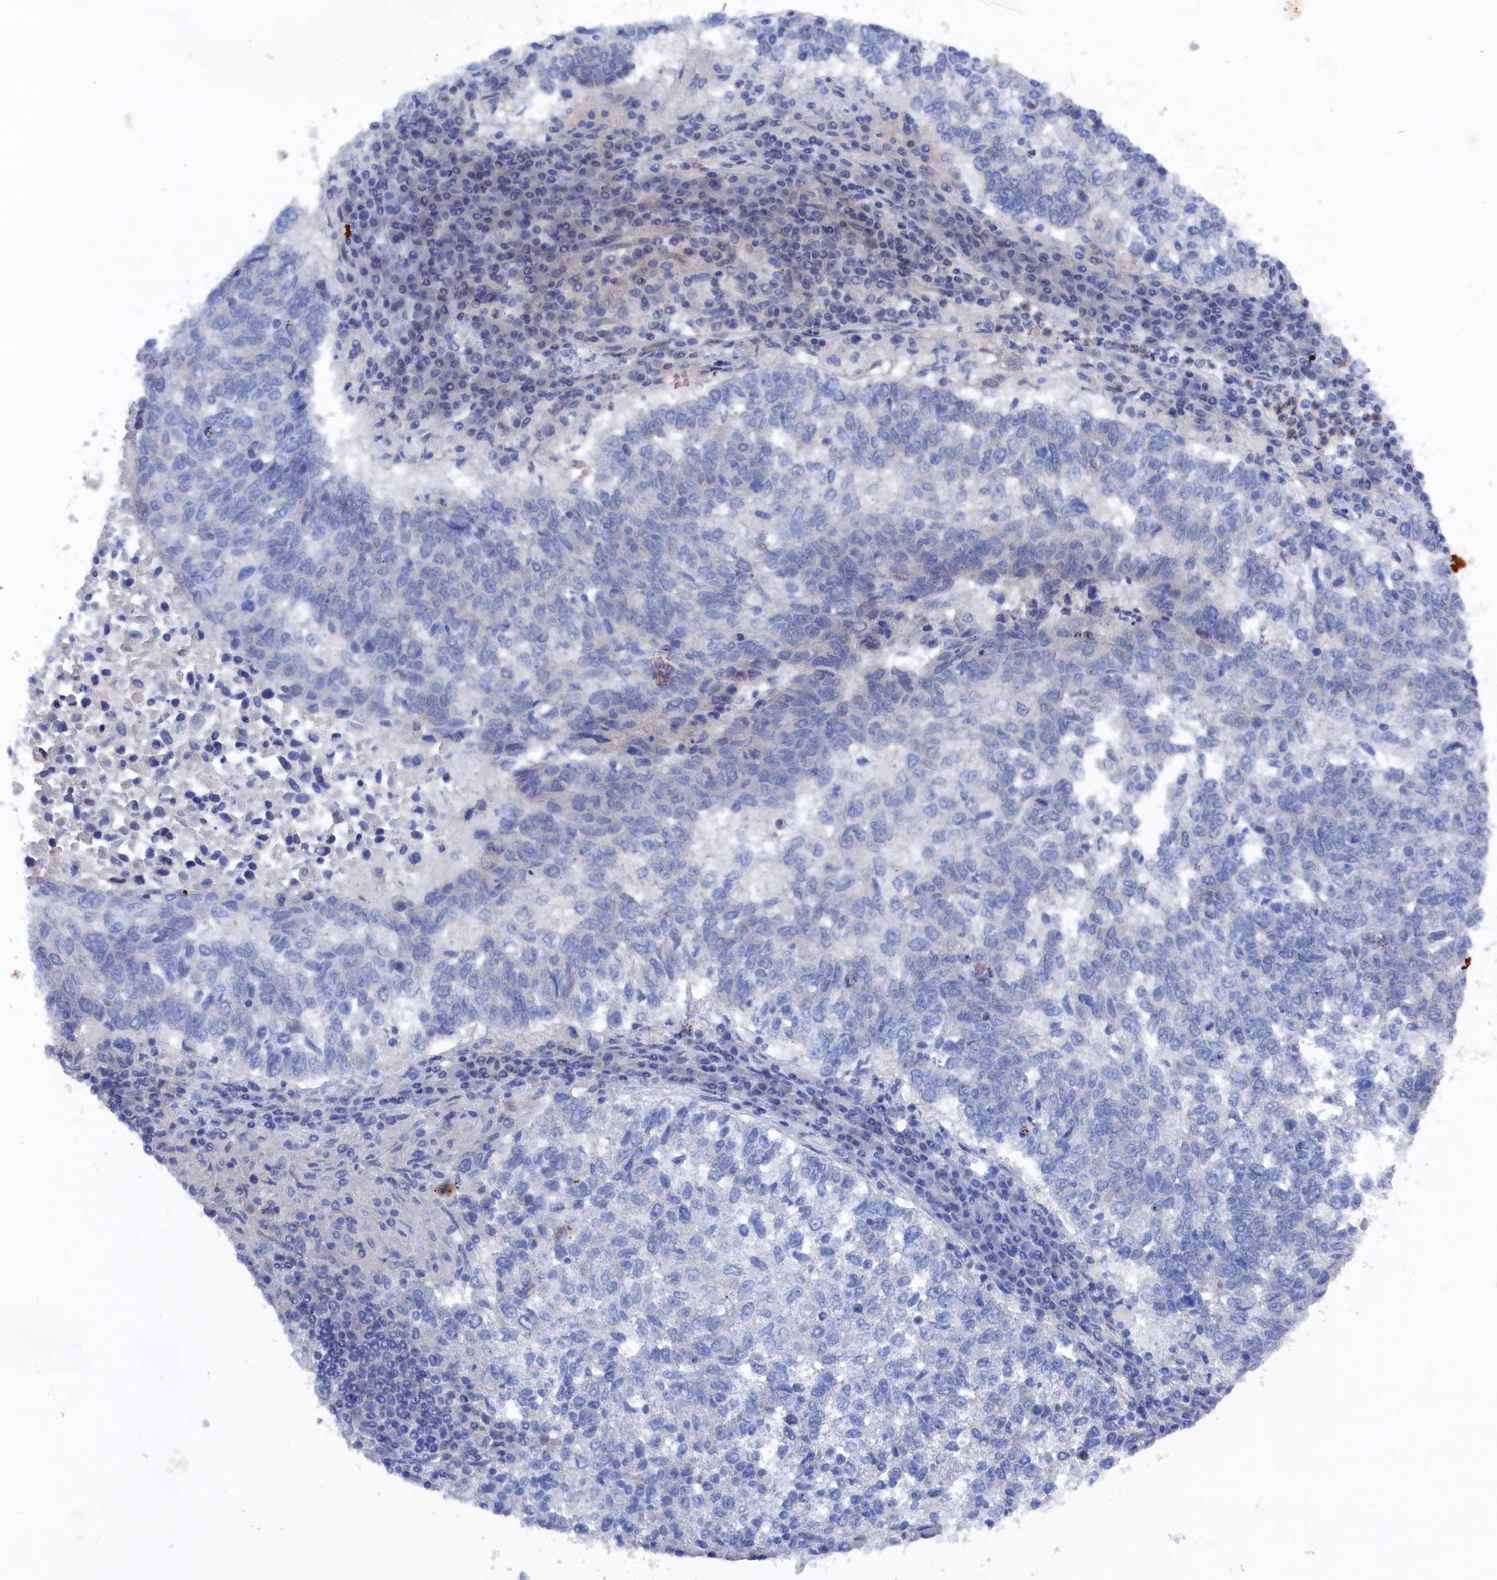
{"staining": {"intensity": "negative", "quantity": "none", "location": "none"}, "tissue": "lung cancer", "cell_type": "Tumor cells", "image_type": "cancer", "snomed": [{"axis": "morphology", "description": "Squamous cell carcinoma, NOS"}, {"axis": "topography", "description": "Lung"}], "caption": "The micrograph reveals no significant expression in tumor cells of lung cancer (squamous cell carcinoma). (Stains: DAB immunohistochemistry with hematoxylin counter stain, Microscopy: brightfield microscopy at high magnification).", "gene": "MARCHF3", "patient": {"sex": "male", "age": 73}}